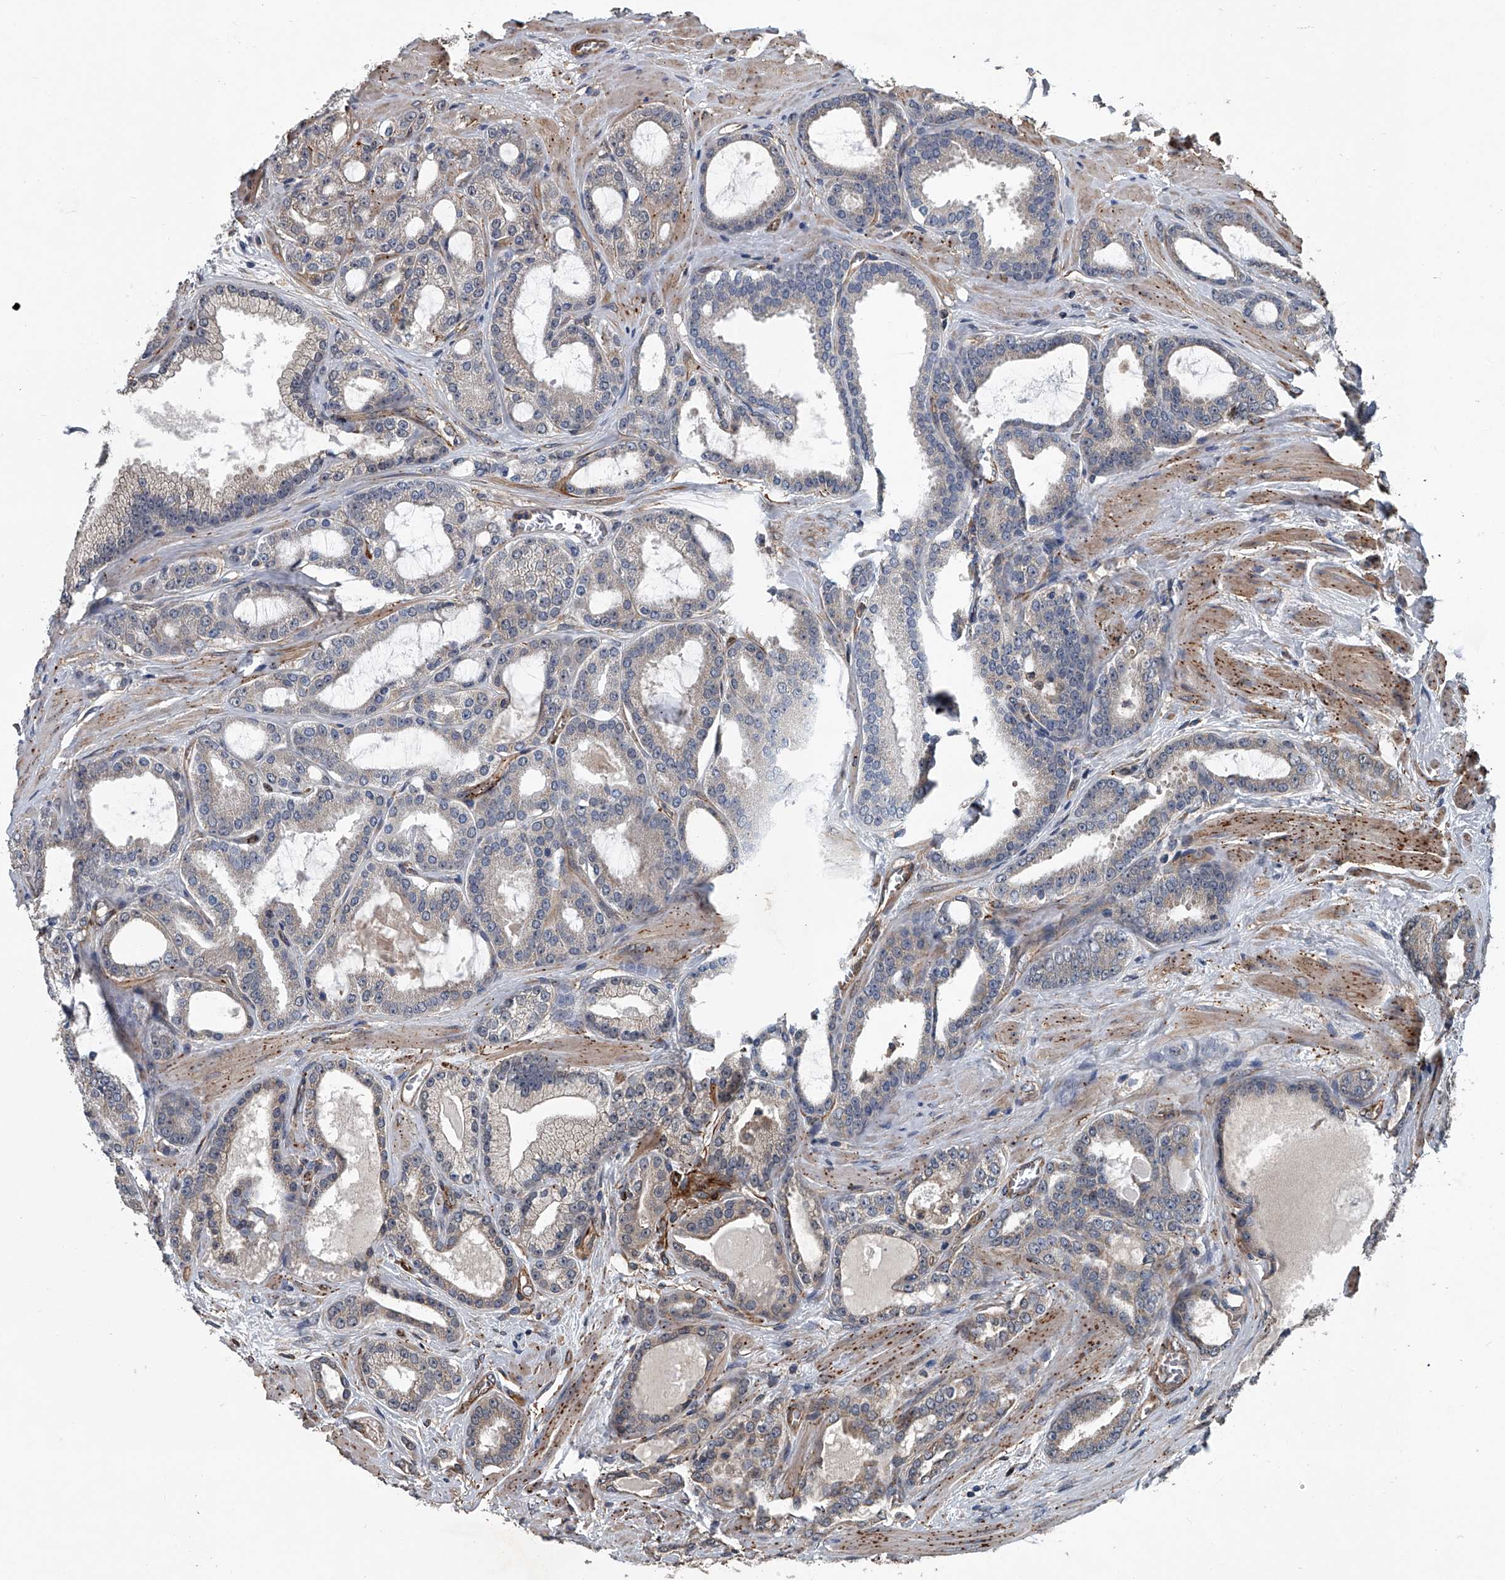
{"staining": {"intensity": "weak", "quantity": "<25%", "location": "cytoplasmic/membranous"}, "tissue": "prostate cancer", "cell_type": "Tumor cells", "image_type": "cancer", "snomed": [{"axis": "morphology", "description": "Adenocarcinoma, High grade"}, {"axis": "topography", "description": "Prostate"}], "caption": "An immunohistochemistry (IHC) micrograph of high-grade adenocarcinoma (prostate) is shown. There is no staining in tumor cells of high-grade adenocarcinoma (prostate).", "gene": "LDLRAD2", "patient": {"sex": "male", "age": 60}}